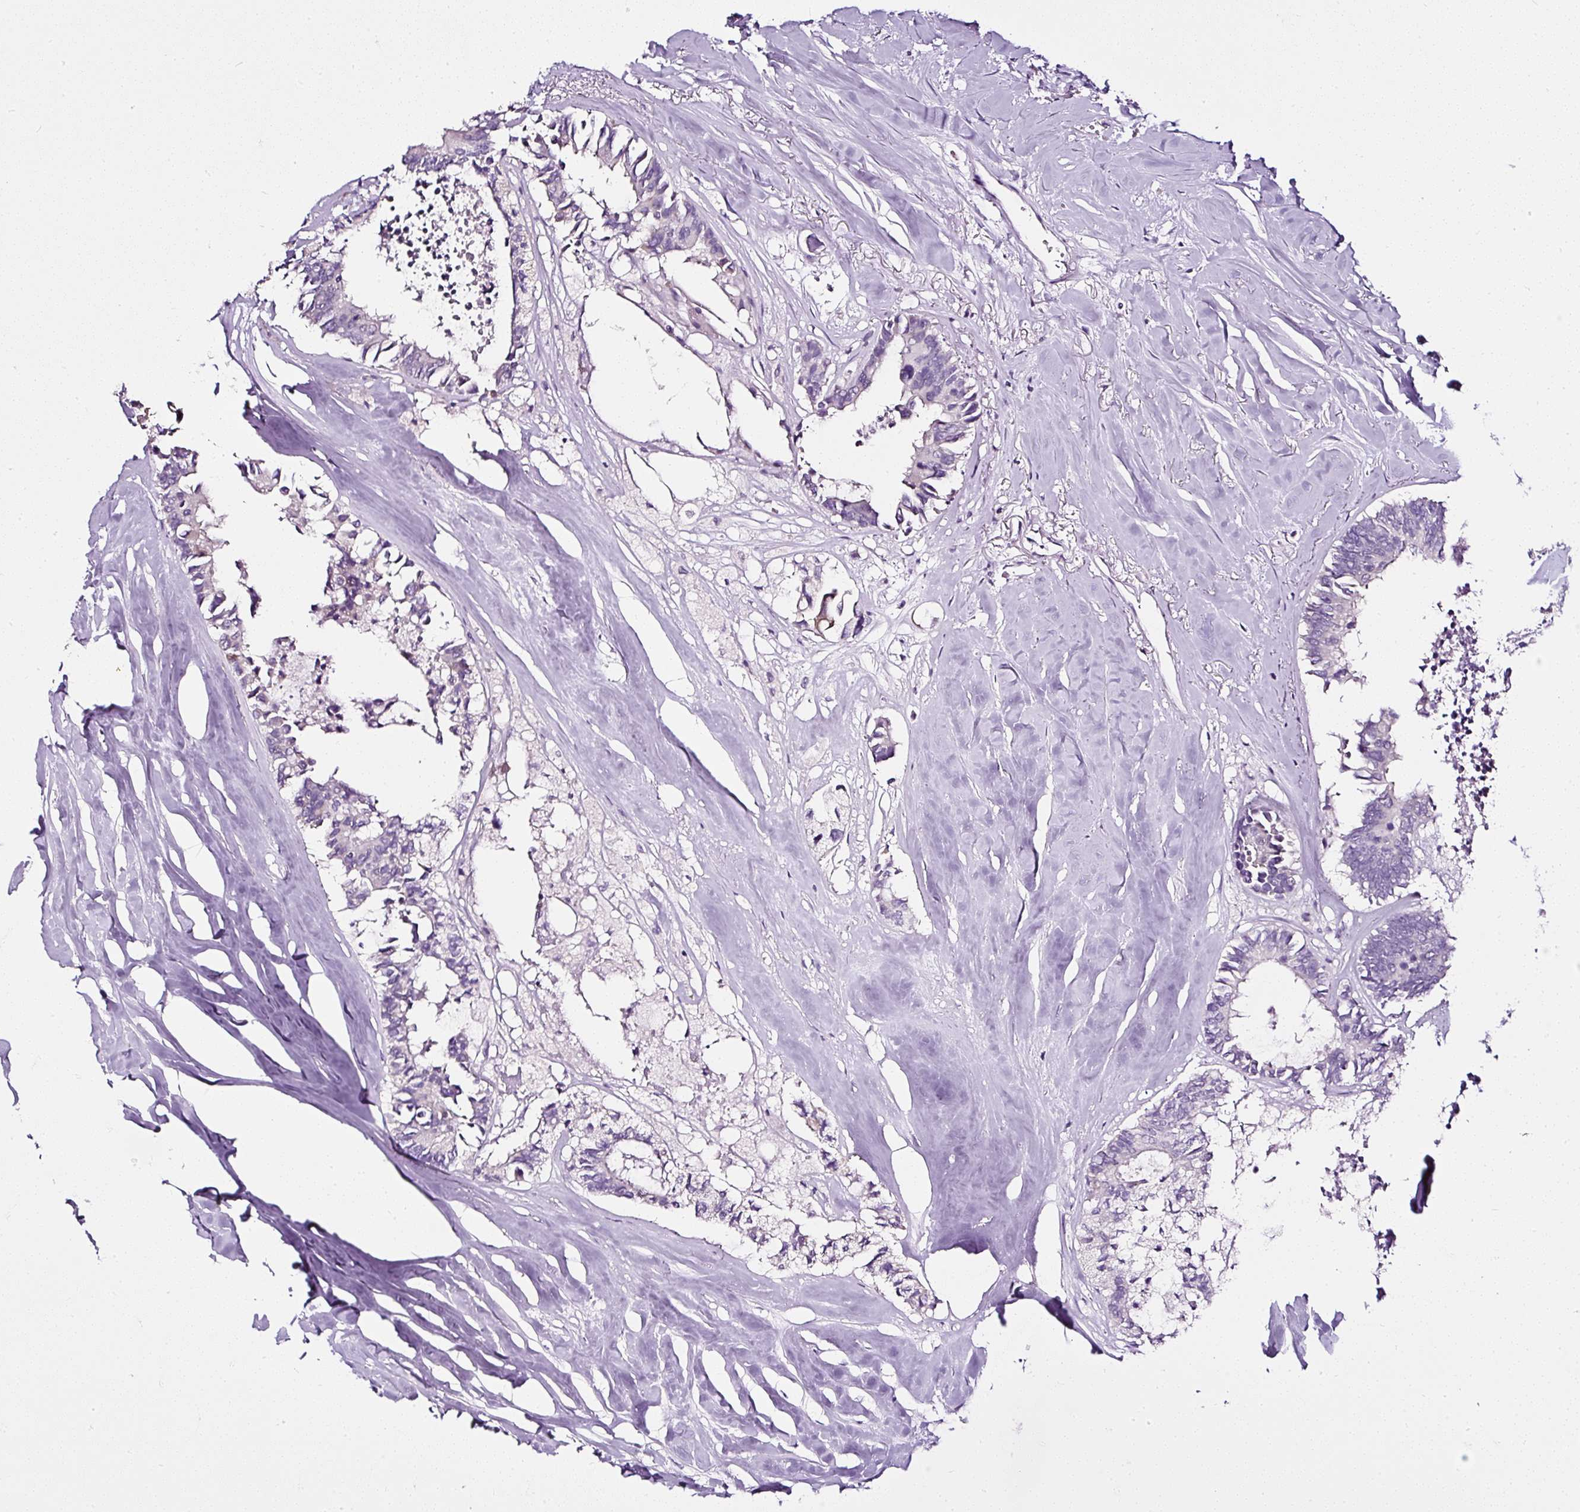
{"staining": {"intensity": "negative", "quantity": "none", "location": "none"}, "tissue": "colorectal cancer", "cell_type": "Tumor cells", "image_type": "cancer", "snomed": [{"axis": "morphology", "description": "Adenocarcinoma, NOS"}, {"axis": "topography", "description": "Colon"}, {"axis": "topography", "description": "Rectum"}], "caption": "Micrograph shows no protein expression in tumor cells of adenocarcinoma (colorectal) tissue. (IHC, brightfield microscopy, high magnification).", "gene": "ATP2A1", "patient": {"sex": "male", "age": 57}}